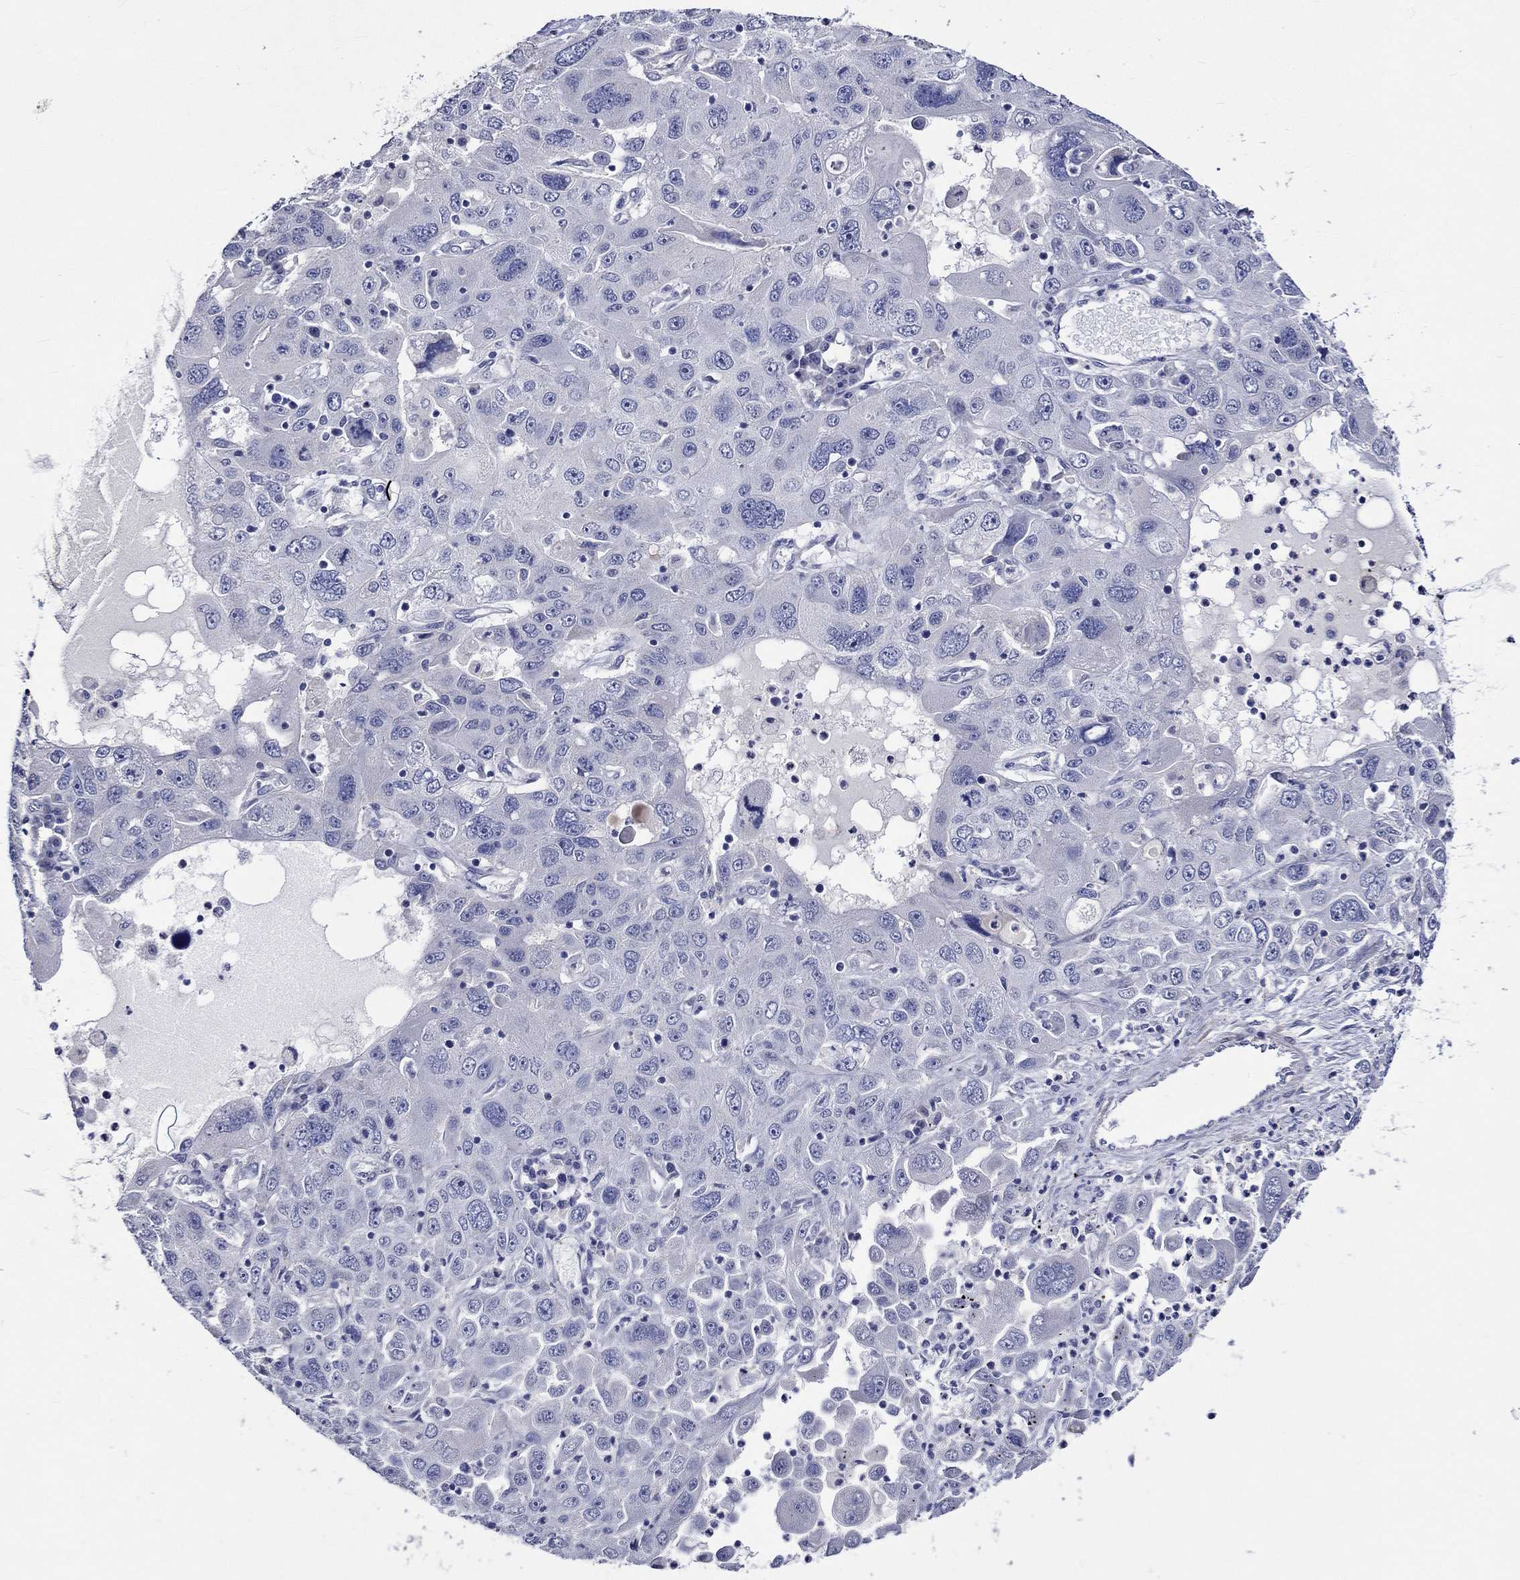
{"staining": {"intensity": "negative", "quantity": "none", "location": "none"}, "tissue": "stomach cancer", "cell_type": "Tumor cells", "image_type": "cancer", "snomed": [{"axis": "morphology", "description": "Adenocarcinoma, NOS"}, {"axis": "topography", "description": "Stomach"}], "caption": "Tumor cells show no significant protein expression in stomach adenocarcinoma.", "gene": "CRYAB", "patient": {"sex": "male", "age": 56}}